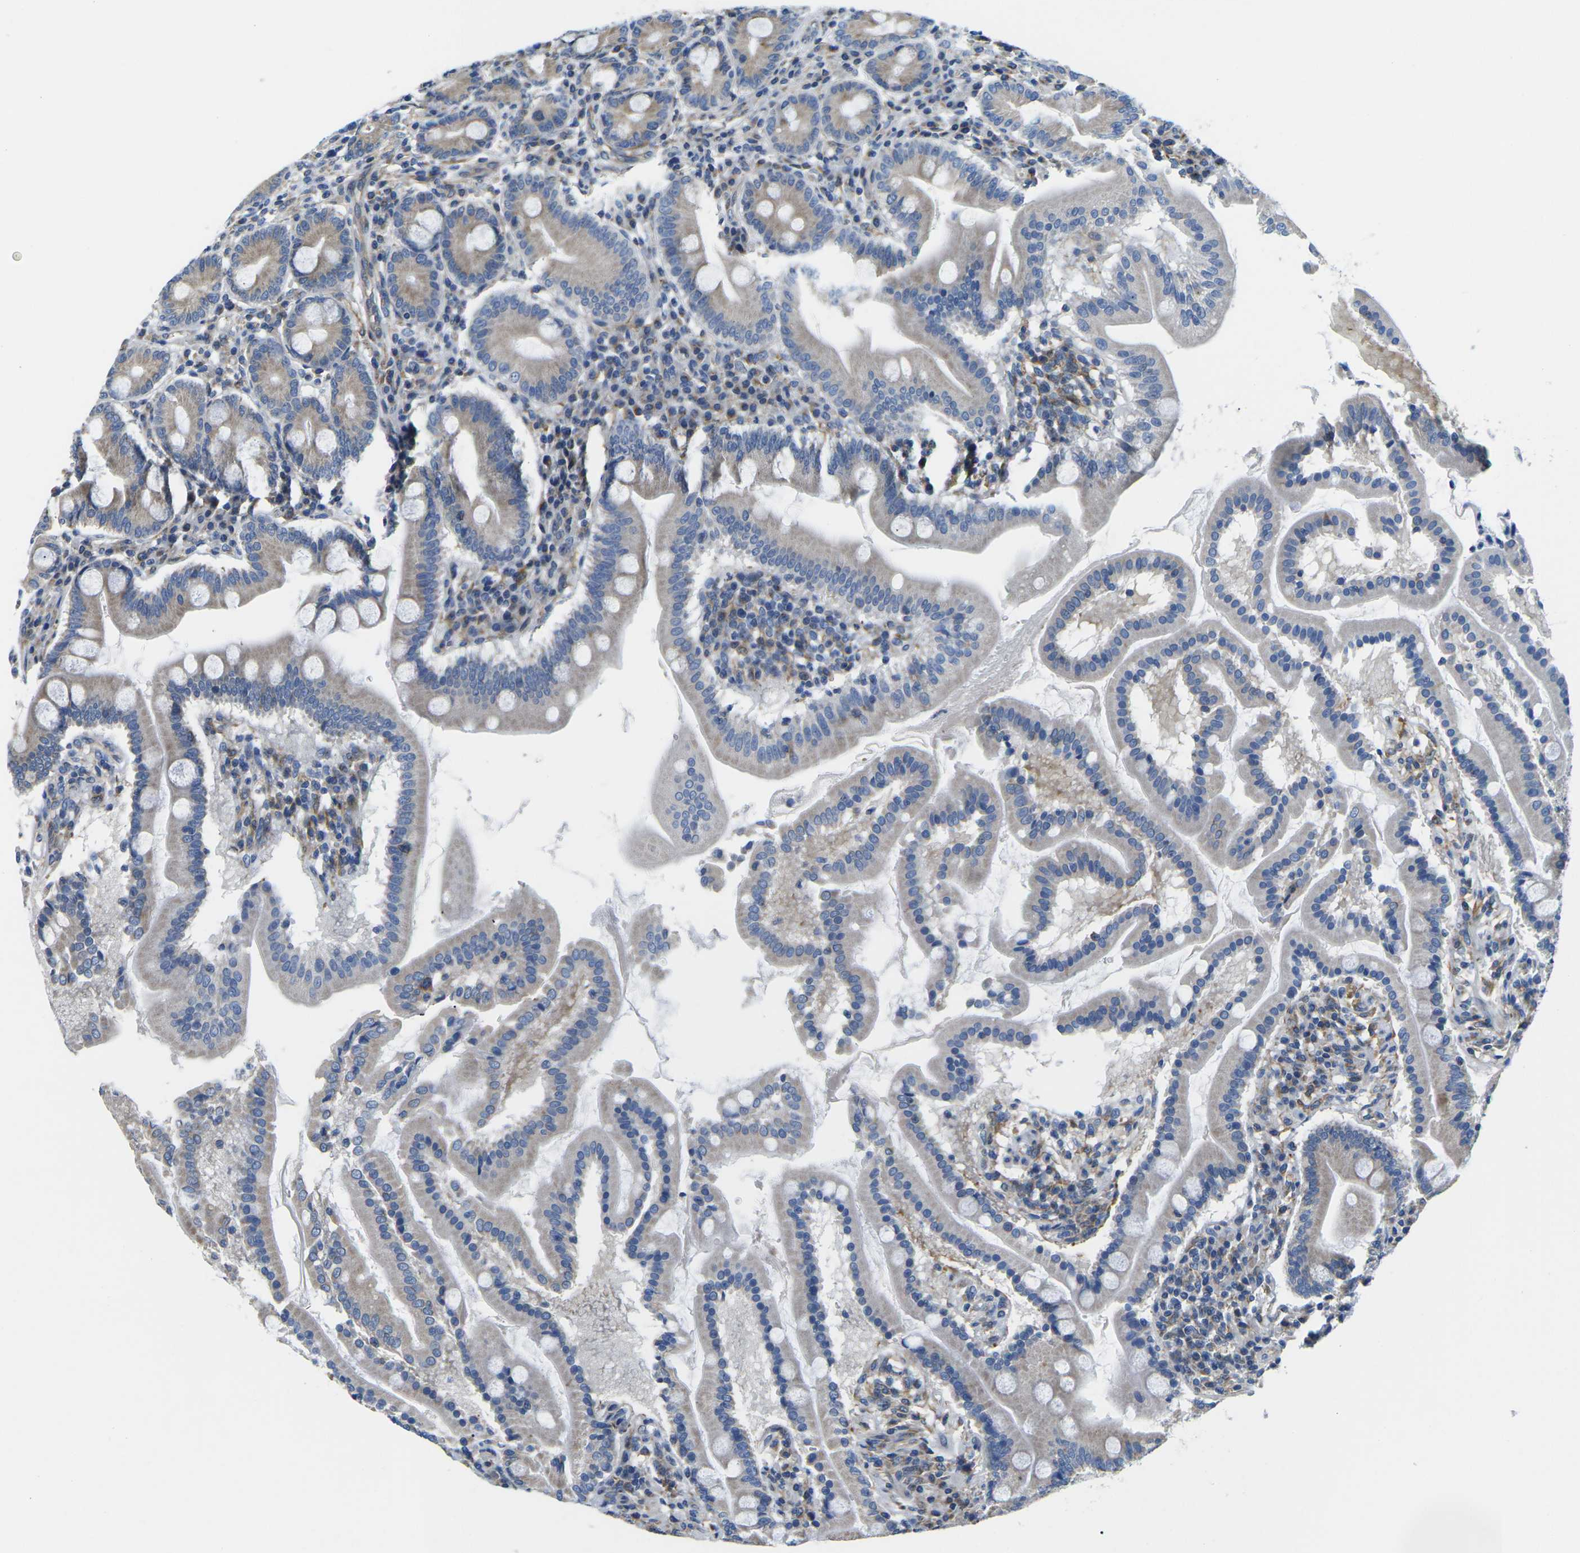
{"staining": {"intensity": "moderate", "quantity": "<25%", "location": "cytoplasmic/membranous"}, "tissue": "duodenum", "cell_type": "Glandular cells", "image_type": "normal", "snomed": [{"axis": "morphology", "description": "Normal tissue, NOS"}, {"axis": "topography", "description": "Duodenum"}], "caption": "Benign duodenum was stained to show a protein in brown. There is low levels of moderate cytoplasmic/membranous staining in approximately <25% of glandular cells.", "gene": "TMEFF2", "patient": {"sex": "male", "age": 50}}